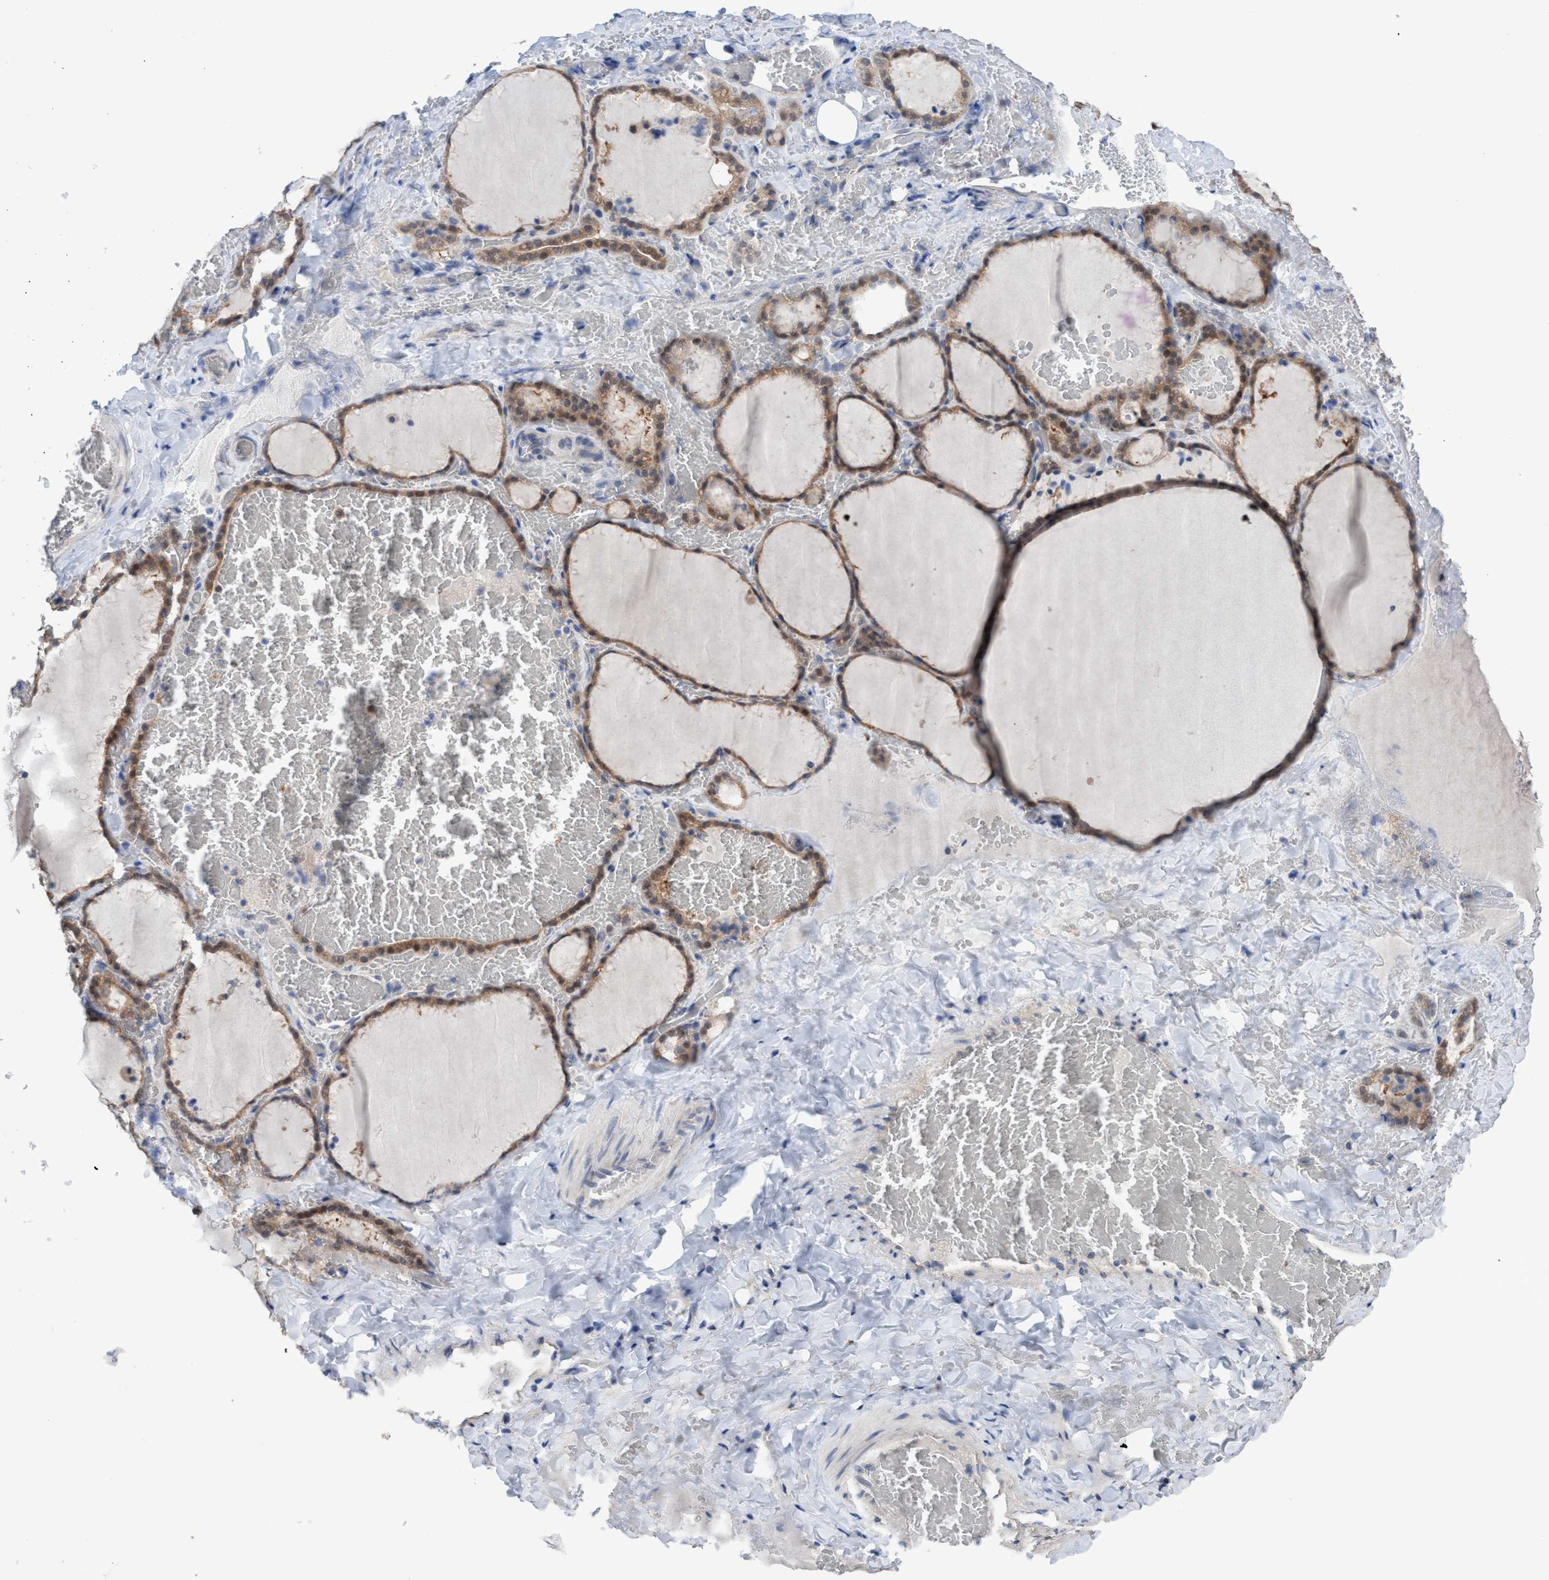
{"staining": {"intensity": "moderate", "quantity": ">75%", "location": "cytoplasmic/membranous"}, "tissue": "thyroid gland", "cell_type": "Glandular cells", "image_type": "normal", "snomed": [{"axis": "morphology", "description": "Normal tissue, NOS"}, {"axis": "topography", "description": "Thyroid gland"}], "caption": "Brown immunohistochemical staining in unremarkable human thyroid gland demonstrates moderate cytoplasmic/membranous expression in about >75% of glandular cells. Immunohistochemistry stains the protein in brown and the nuclei are stained blue.", "gene": "GLOD4", "patient": {"sex": "female", "age": 22}}